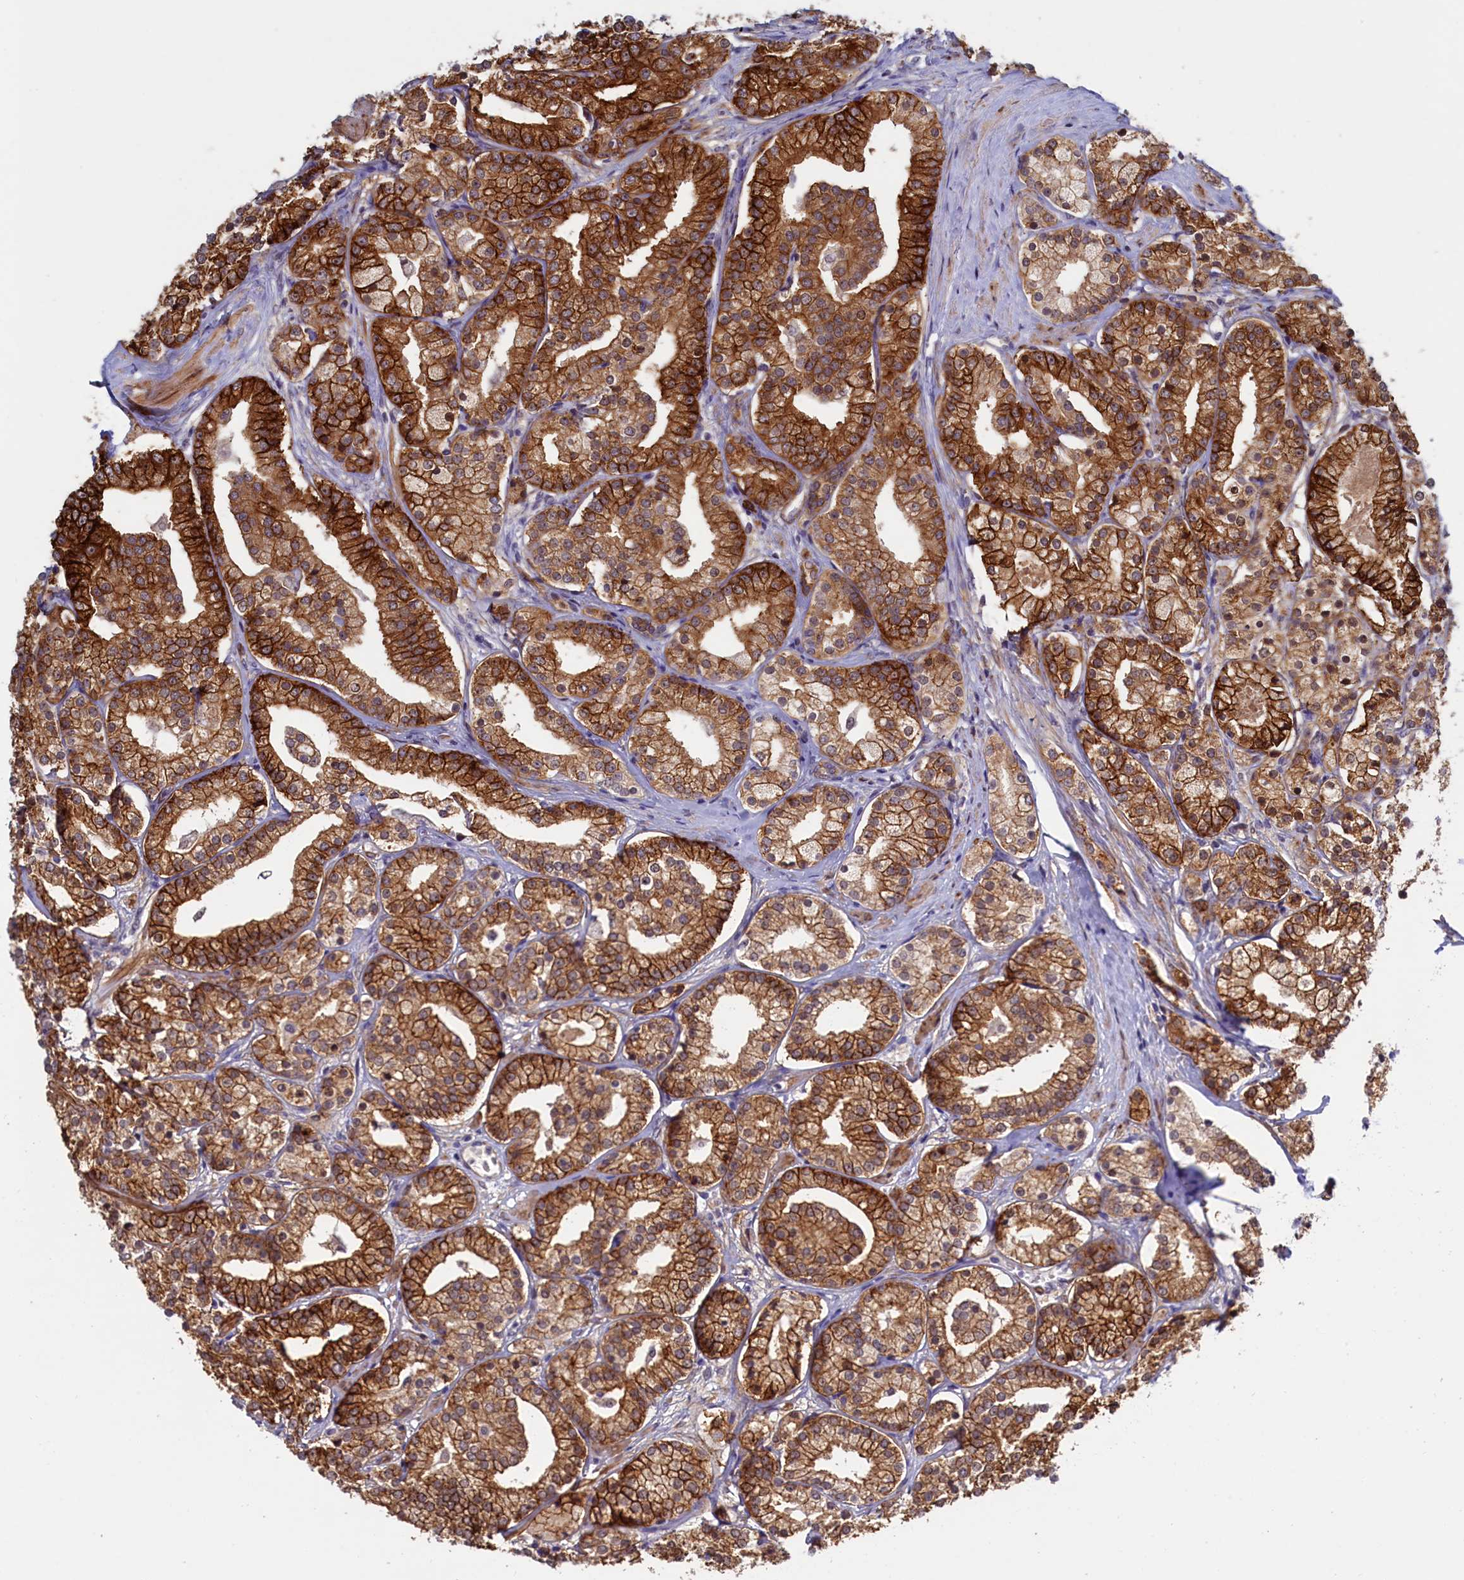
{"staining": {"intensity": "strong", "quantity": ">75%", "location": "cytoplasmic/membranous"}, "tissue": "prostate cancer", "cell_type": "Tumor cells", "image_type": "cancer", "snomed": [{"axis": "morphology", "description": "Adenocarcinoma, High grade"}, {"axis": "topography", "description": "Prostate"}], "caption": "Prostate adenocarcinoma (high-grade) stained for a protein (brown) demonstrates strong cytoplasmic/membranous positive positivity in about >75% of tumor cells.", "gene": "PACSIN3", "patient": {"sex": "male", "age": 69}}